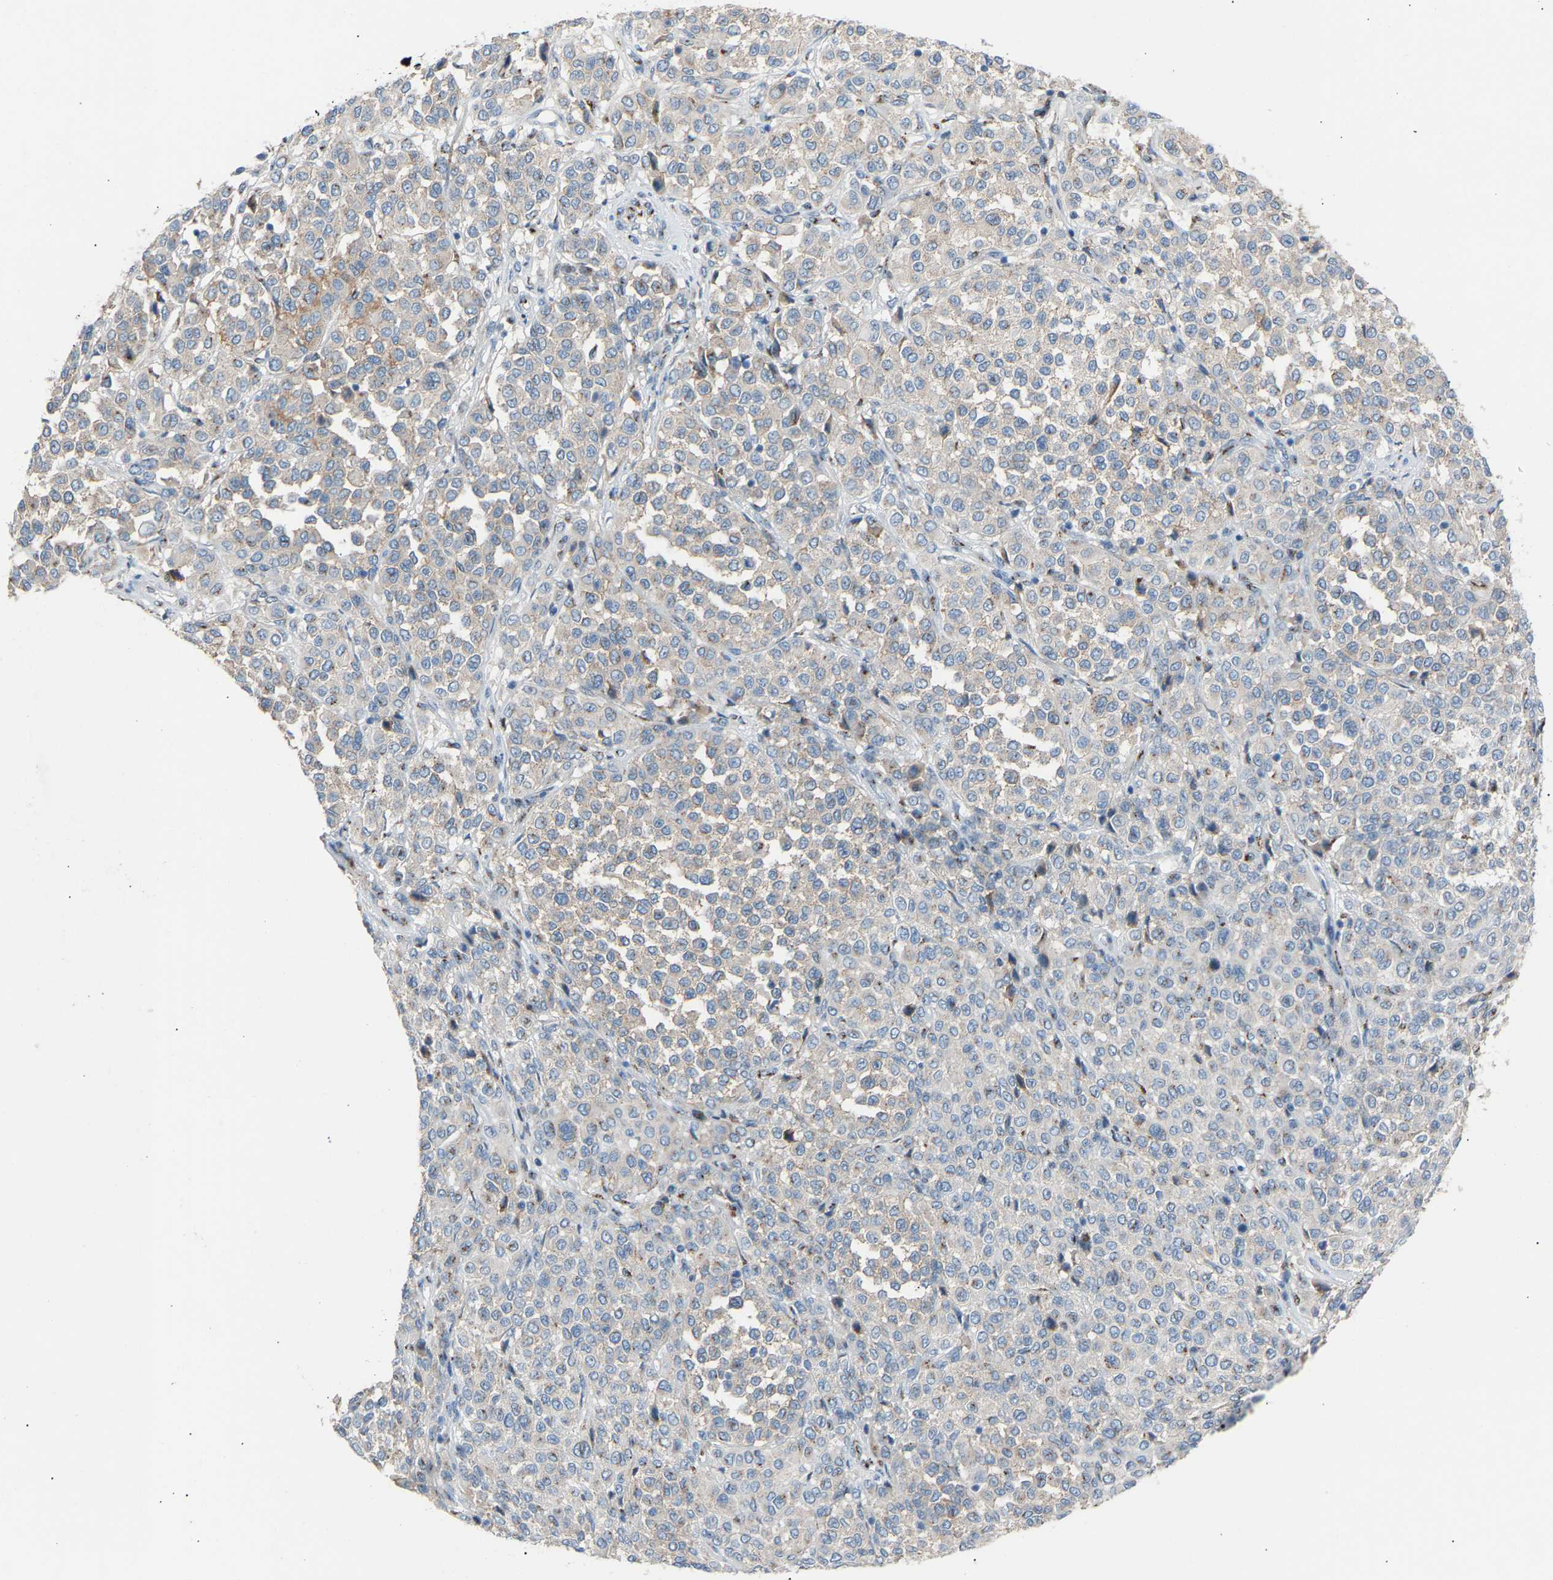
{"staining": {"intensity": "negative", "quantity": "none", "location": "none"}, "tissue": "melanoma", "cell_type": "Tumor cells", "image_type": "cancer", "snomed": [{"axis": "morphology", "description": "Malignant melanoma, Metastatic site"}, {"axis": "topography", "description": "Pancreas"}], "caption": "Immunohistochemistry photomicrograph of malignant melanoma (metastatic site) stained for a protein (brown), which reveals no expression in tumor cells.", "gene": "CYREN", "patient": {"sex": "female", "age": 30}}